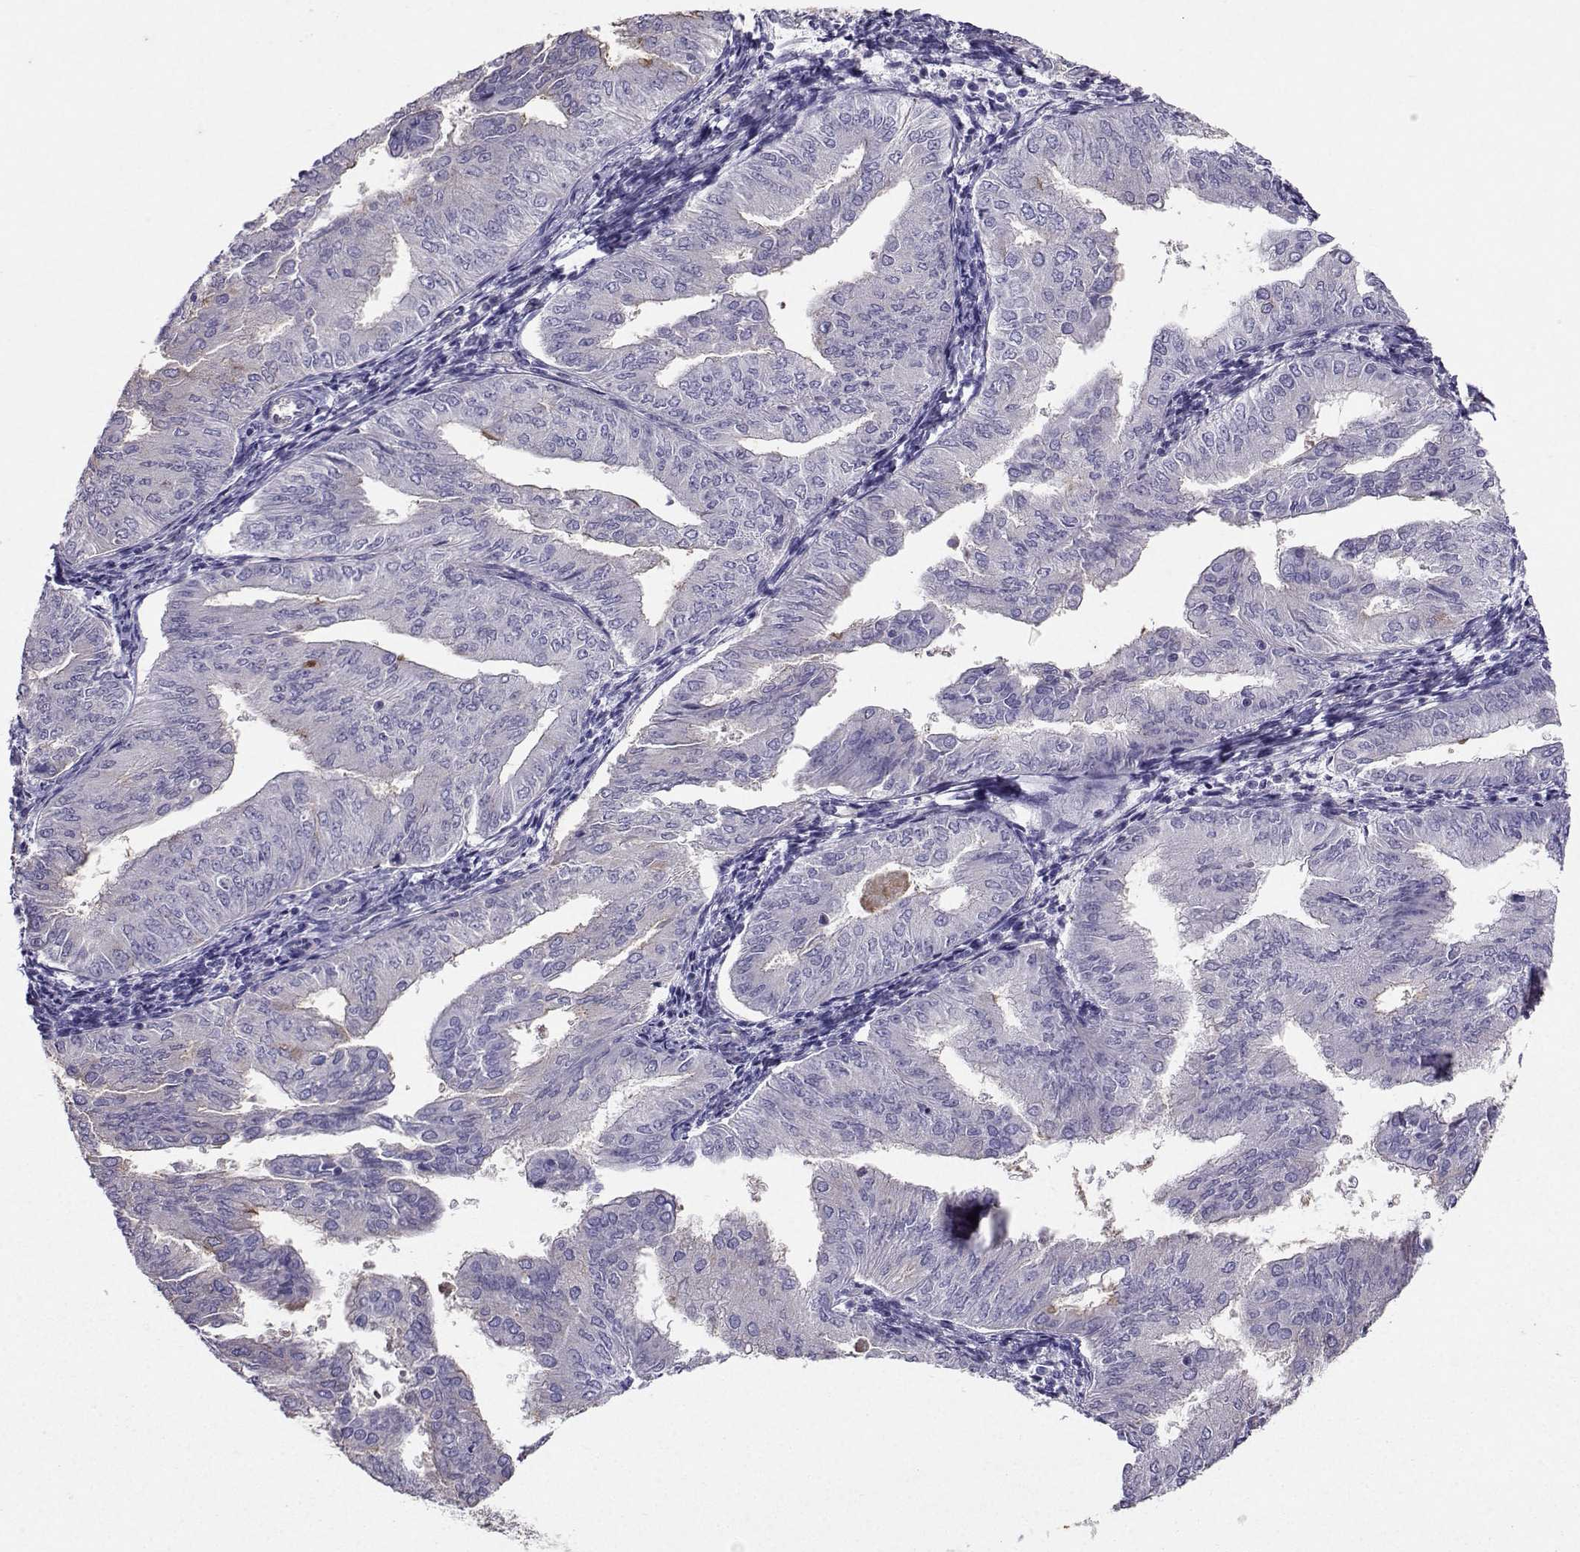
{"staining": {"intensity": "moderate", "quantity": "<25%", "location": "cytoplasmic/membranous"}, "tissue": "endometrial cancer", "cell_type": "Tumor cells", "image_type": "cancer", "snomed": [{"axis": "morphology", "description": "Adenocarcinoma, NOS"}, {"axis": "topography", "description": "Endometrium"}], "caption": "Immunohistochemistry image of endometrial cancer (adenocarcinoma) stained for a protein (brown), which reveals low levels of moderate cytoplasmic/membranous positivity in about <25% of tumor cells.", "gene": "CLUL1", "patient": {"sex": "female", "age": 53}}